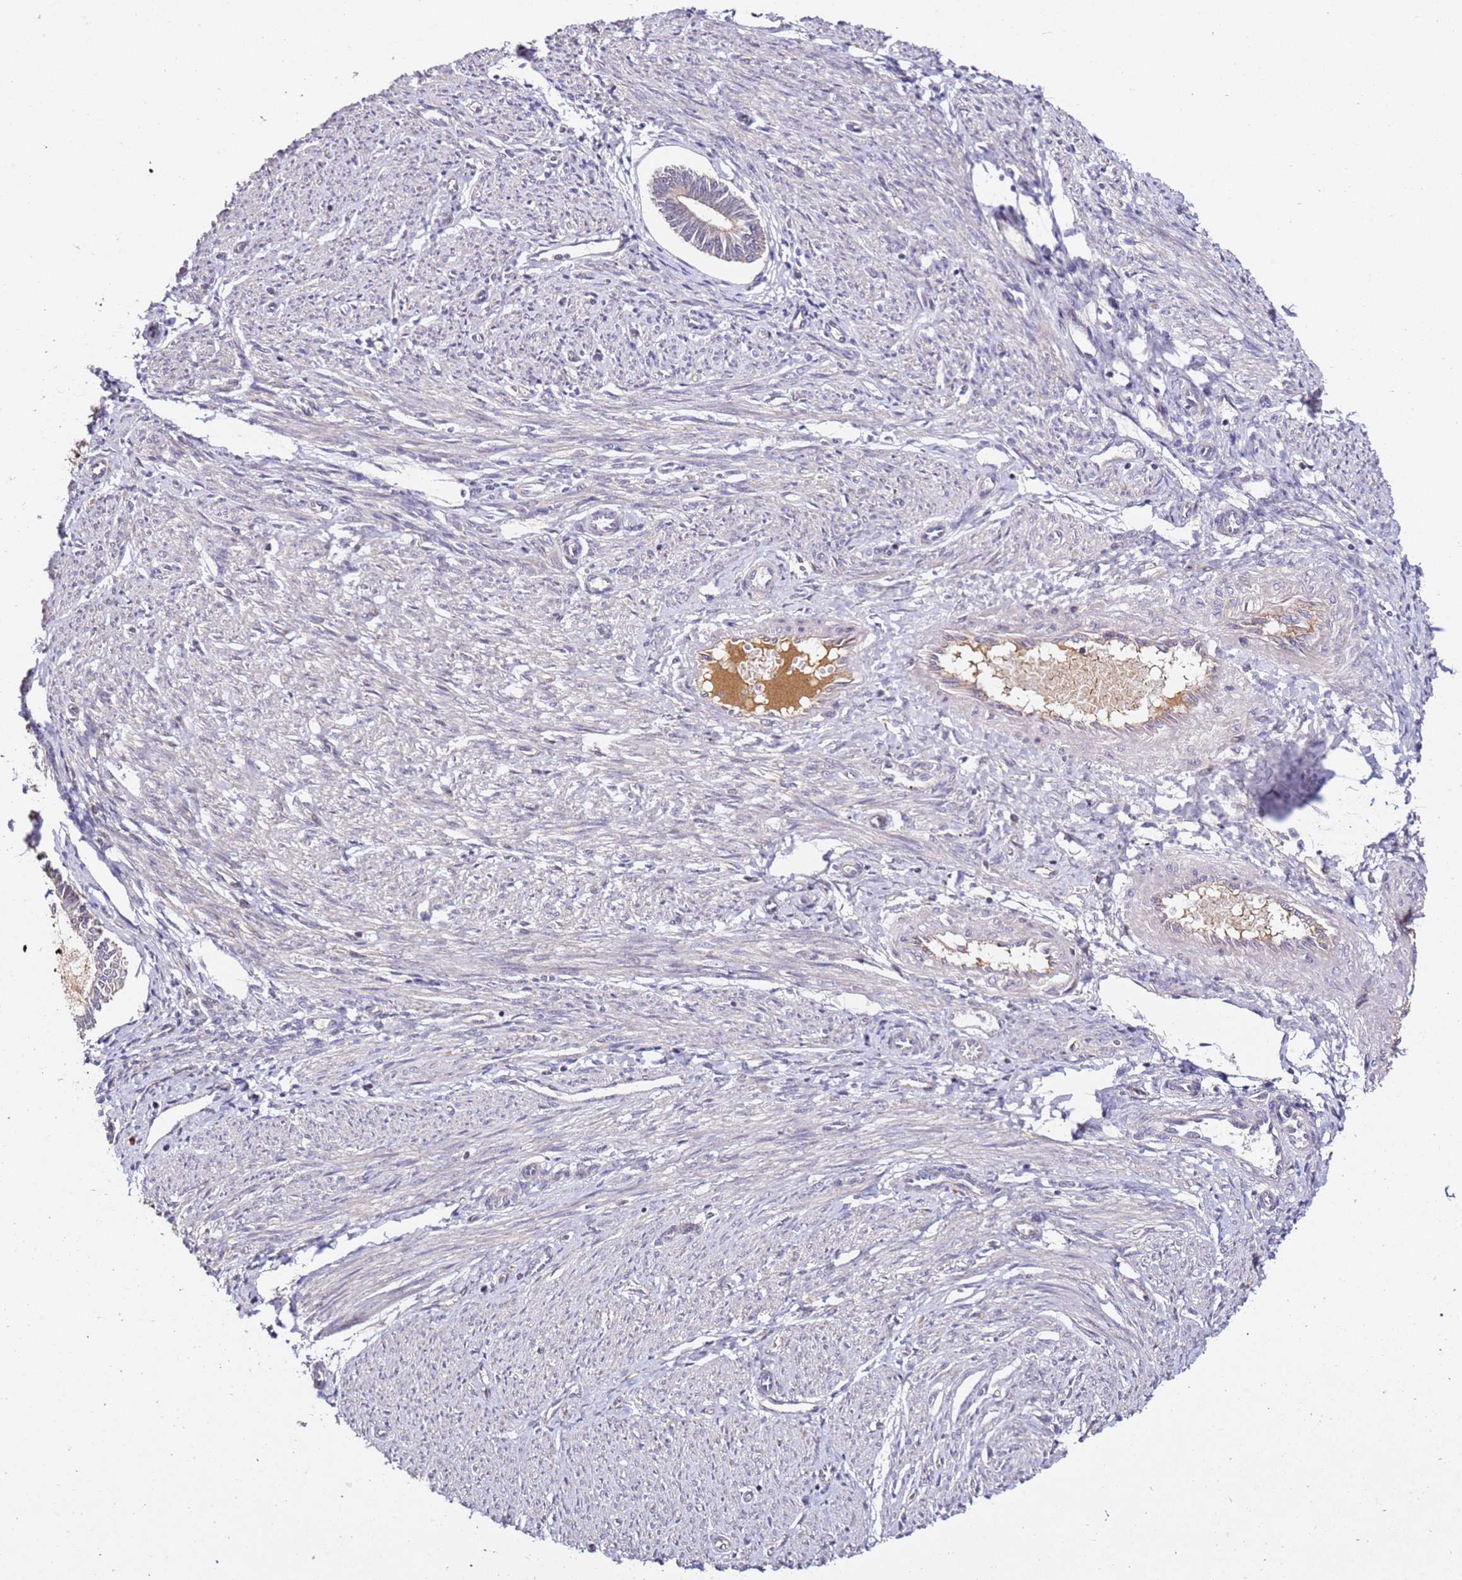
{"staining": {"intensity": "weak", "quantity": "<25%", "location": "cytoplasmic/membranous,nuclear"}, "tissue": "endometrial cancer", "cell_type": "Tumor cells", "image_type": "cancer", "snomed": [{"axis": "morphology", "description": "Adenocarcinoma, NOS"}, {"axis": "topography", "description": "Endometrium"}], "caption": "Endometrial cancer was stained to show a protein in brown. There is no significant expression in tumor cells. (DAB immunohistochemistry visualized using brightfield microscopy, high magnification).", "gene": "DDX27", "patient": {"sex": "female", "age": 58}}